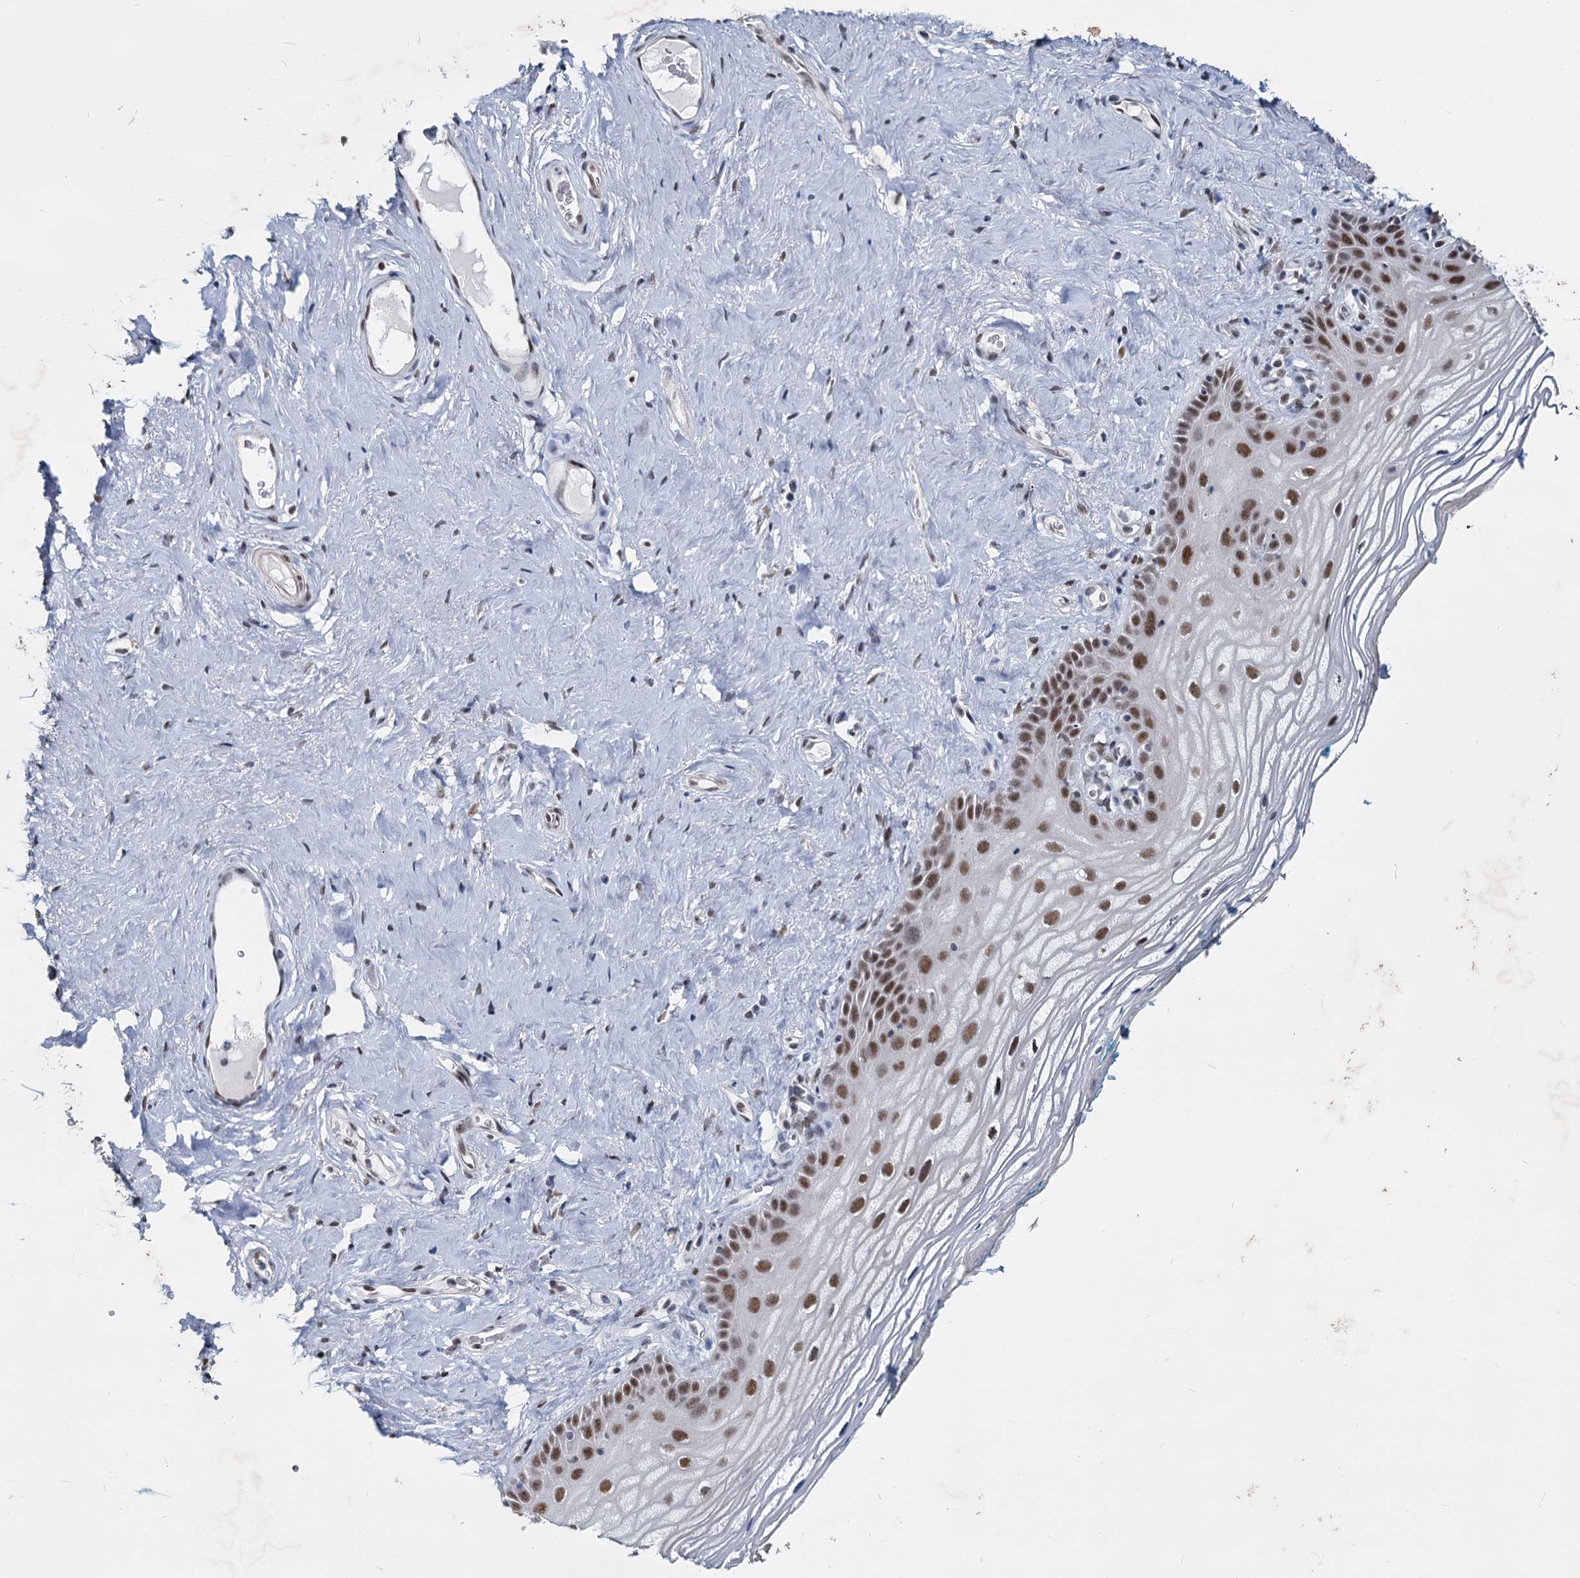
{"staining": {"intensity": "moderate", "quantity": ">75%", "location": "nuclear"}, "tissue": "vagina", "cell_type": "Squamous epithelial cells", "image_type": "normal", "snomed": [{"axis": "morphology", "description": "Normal tissue, NOS"}, {"axis": "topography", "description": "Vagina"}], "caption": "The micrograph exhibits staining of normal vagina, revealing moderate nuclear protein positivity (brown color) within squamous epithelial cells.", "gene": "METTL14", "patient": {"sex": "female", "age": 68}}